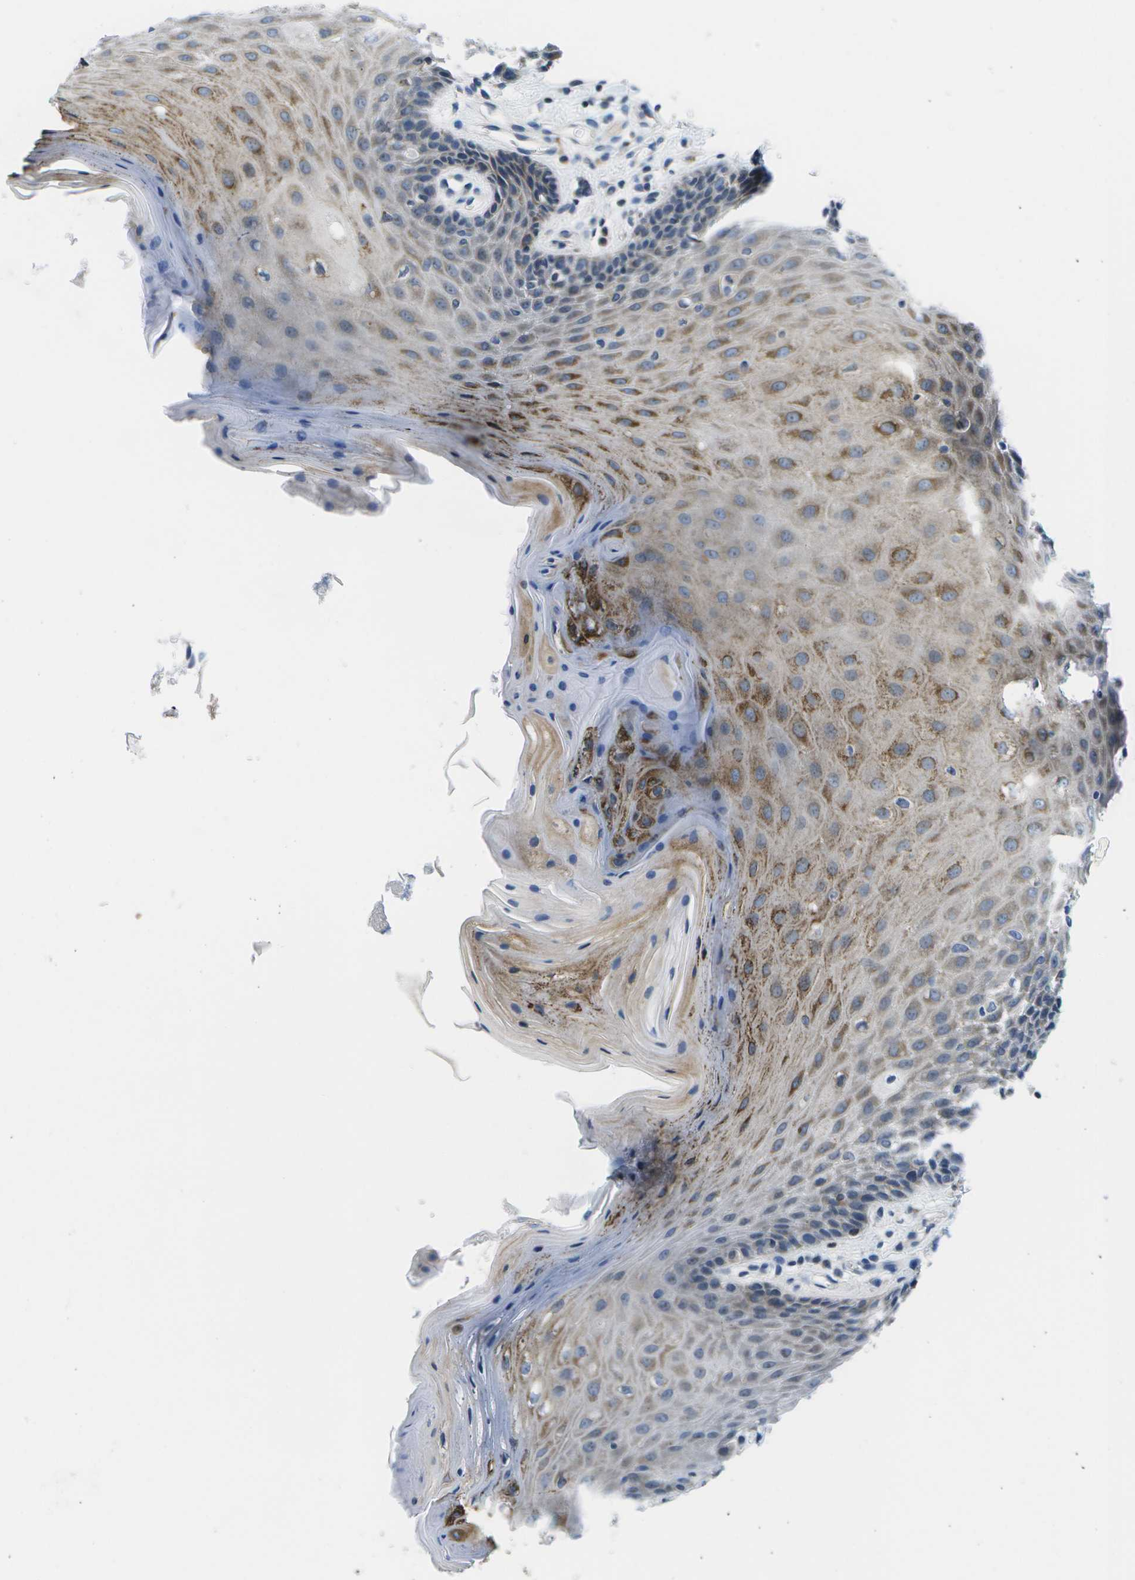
{"staining": {"intensity": "moderate", "quantity": "25%-75%", "location": "cytoplasmic/membranous"}, "tissue": "oral mucosa", "cell_type": "Squamous epithelial cells", "image_type": "normal", "snomed": [{"axis": "morphology", "description": "Normal tissue, NOS"}, {"axis": "morphology", "description": "Squamous cell carcinoma, NOS"}, {"axis": "topography", "description": "Oral tissue"}, {"axis": "topography", "description": "Head-Neck"}], "caption": "A high-resolution micrograph shows immunohistochemistry staining of benign oral mucosa, which shows moderate cytoplasmic/membranous staining in about 25%-75% of squamous epithelial cells.", "gene": "GDF5", "patient": {"sex": "male", "age": 71}}